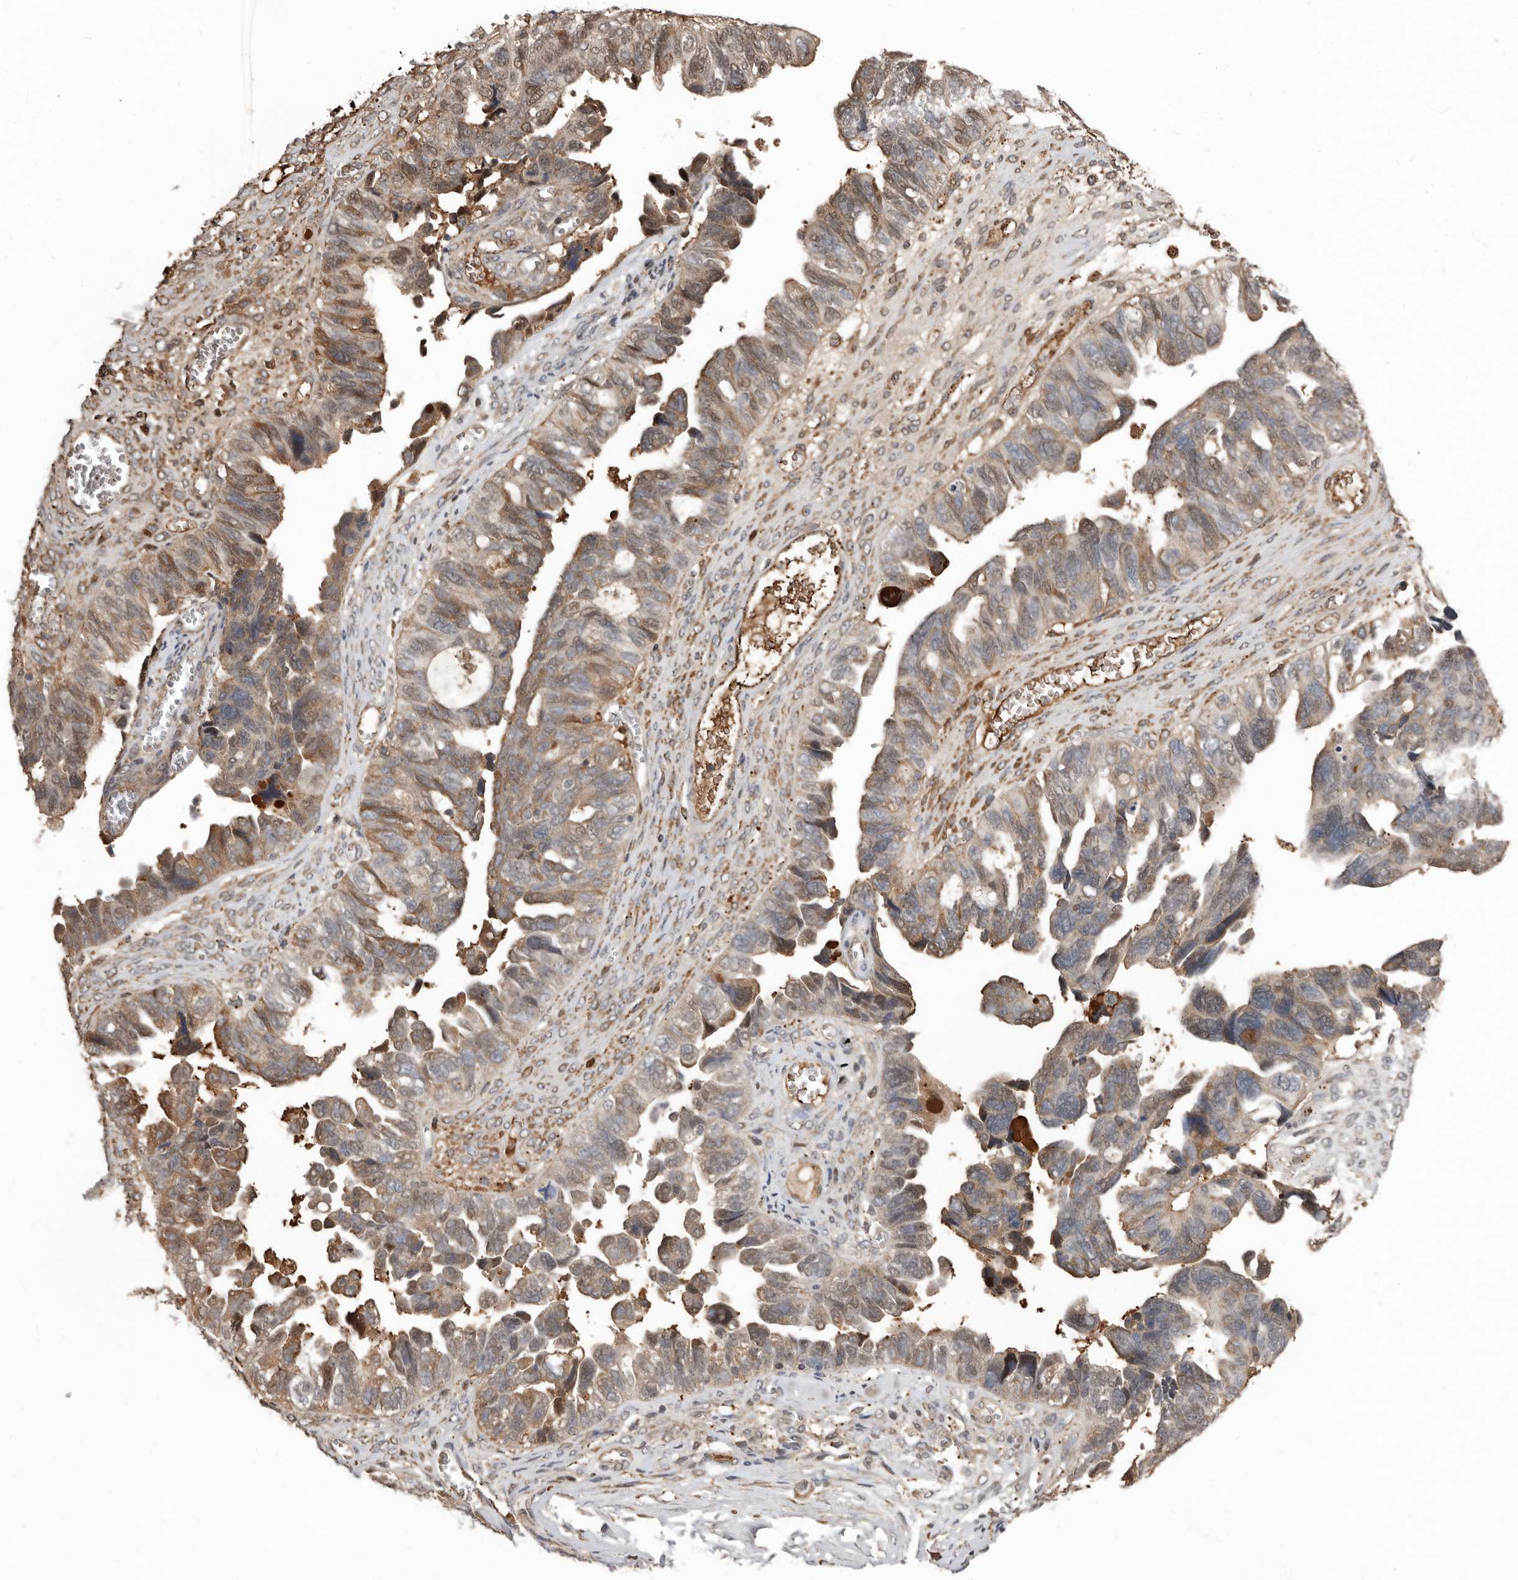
{"staining": {"intensity": "moderate", "quantity": ">75%", "location": "cytoplasmic/membranous,nuclear"}, "tissue": "ovarian cancer", "cell_type": "Tumor cells", "image_type": "cancer", "snomed": [{"axis": "morphology", "description": "Cystadenocarcinoma, serous, NOS"}, {"axis": "topography", "description": "Ovary"}], "caption": "Moderate cytoplasmic/membranous and nuclear staining for a protein is appreciated in approximately >75% of tumor cells of ovarian cancer using IHC.", "gene": "LRGUK", "patient": {"sex": "female", "age": 79}}